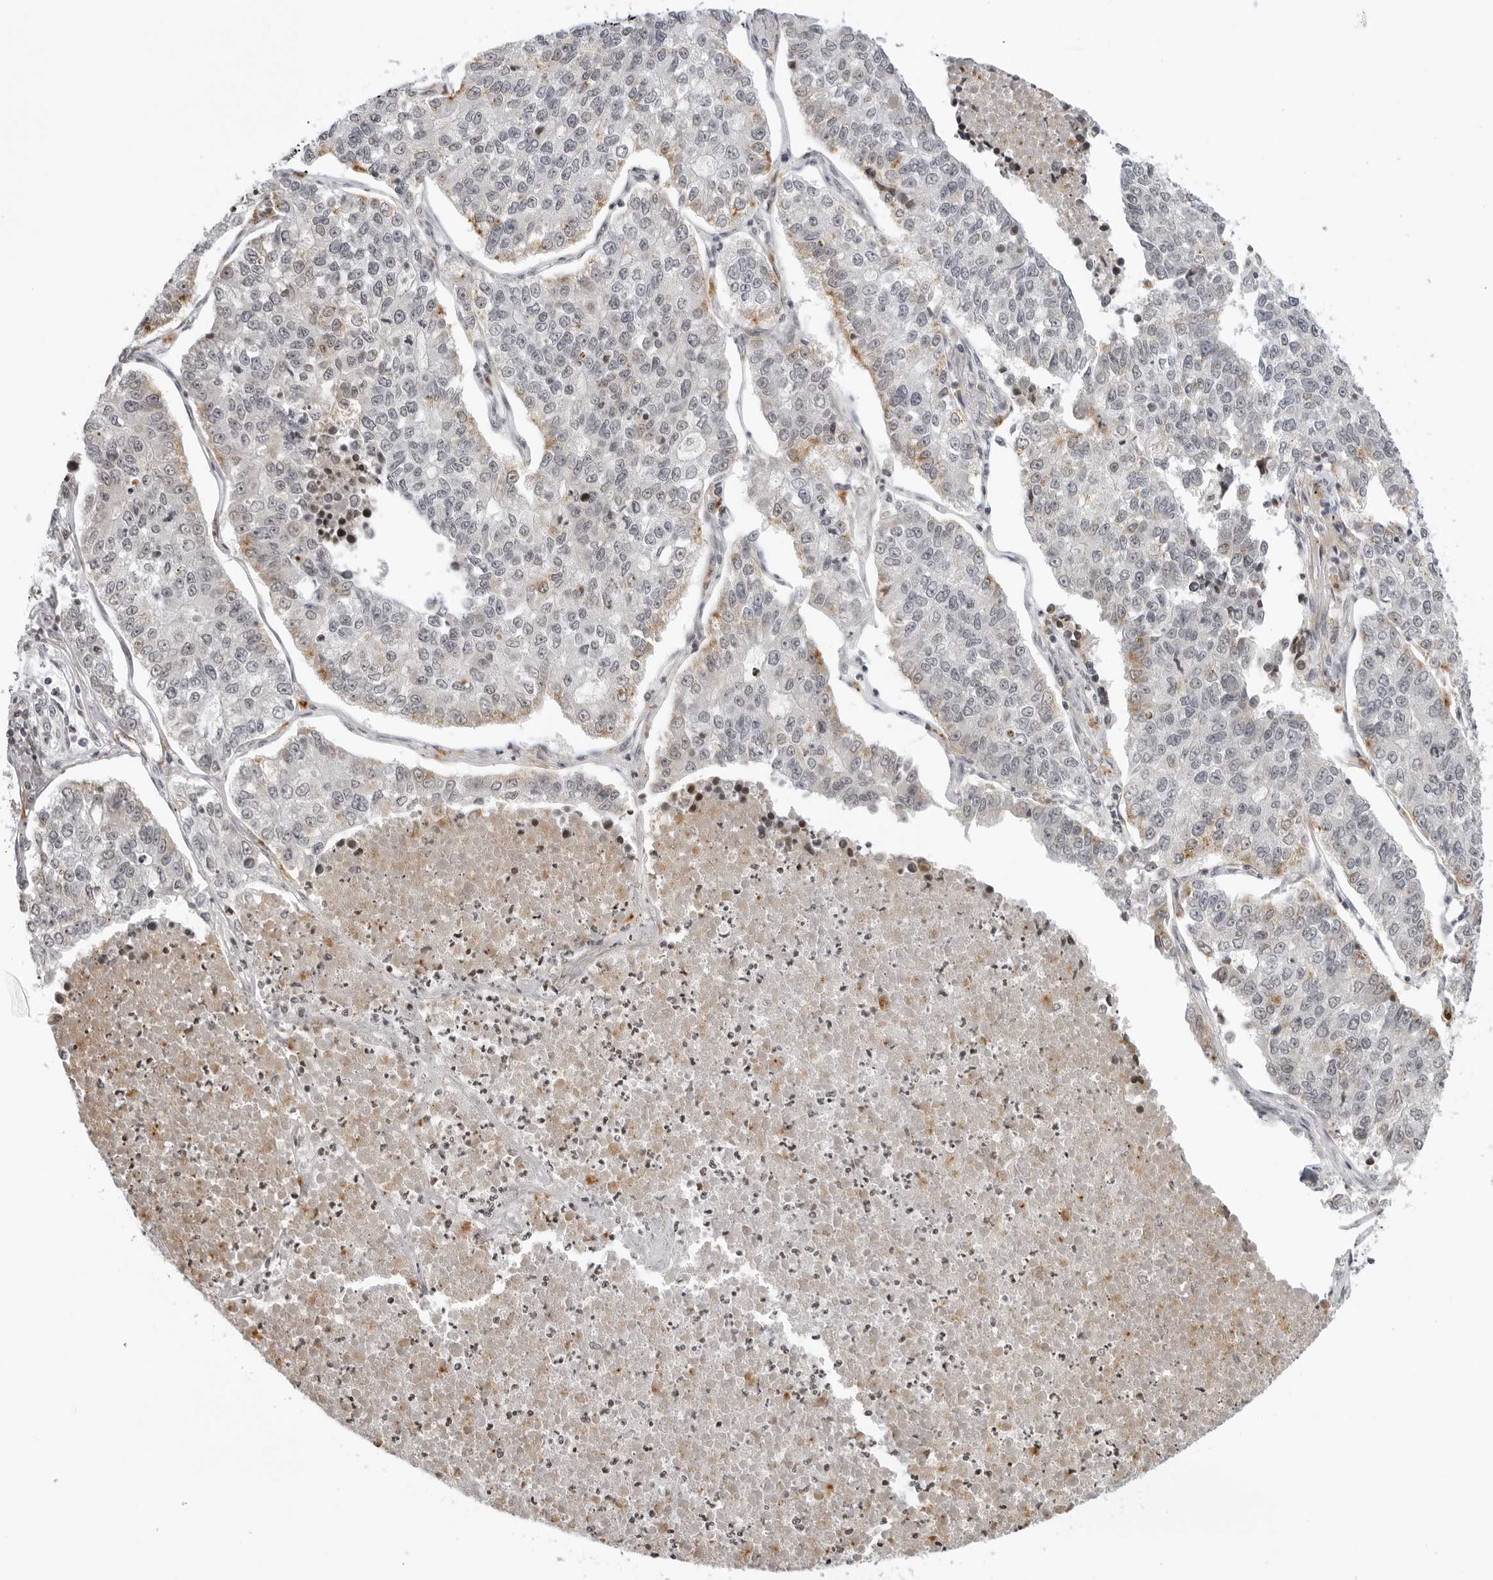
{"staining": {"intensity": "weak", "quantity": "25%-75%", "location": "cytoplasmic/membranous"}, "tissue": "lung cancer", "cell_type": "Tumor cells", "image_type": "cancer", "snomed": [{"axis": "morphology", "description": "Adenocarcinoma, NOS"}, {"axis": "topography", "description": "Lung"}], "caption": "A low amount of weak cytoplasmic/membranous staining is seen in about 25%-75% of tumor cells in adenocarcinoma (lung) tissue.", "gene": "MSH6", "patient": {"sex": "male", "age": 49}}